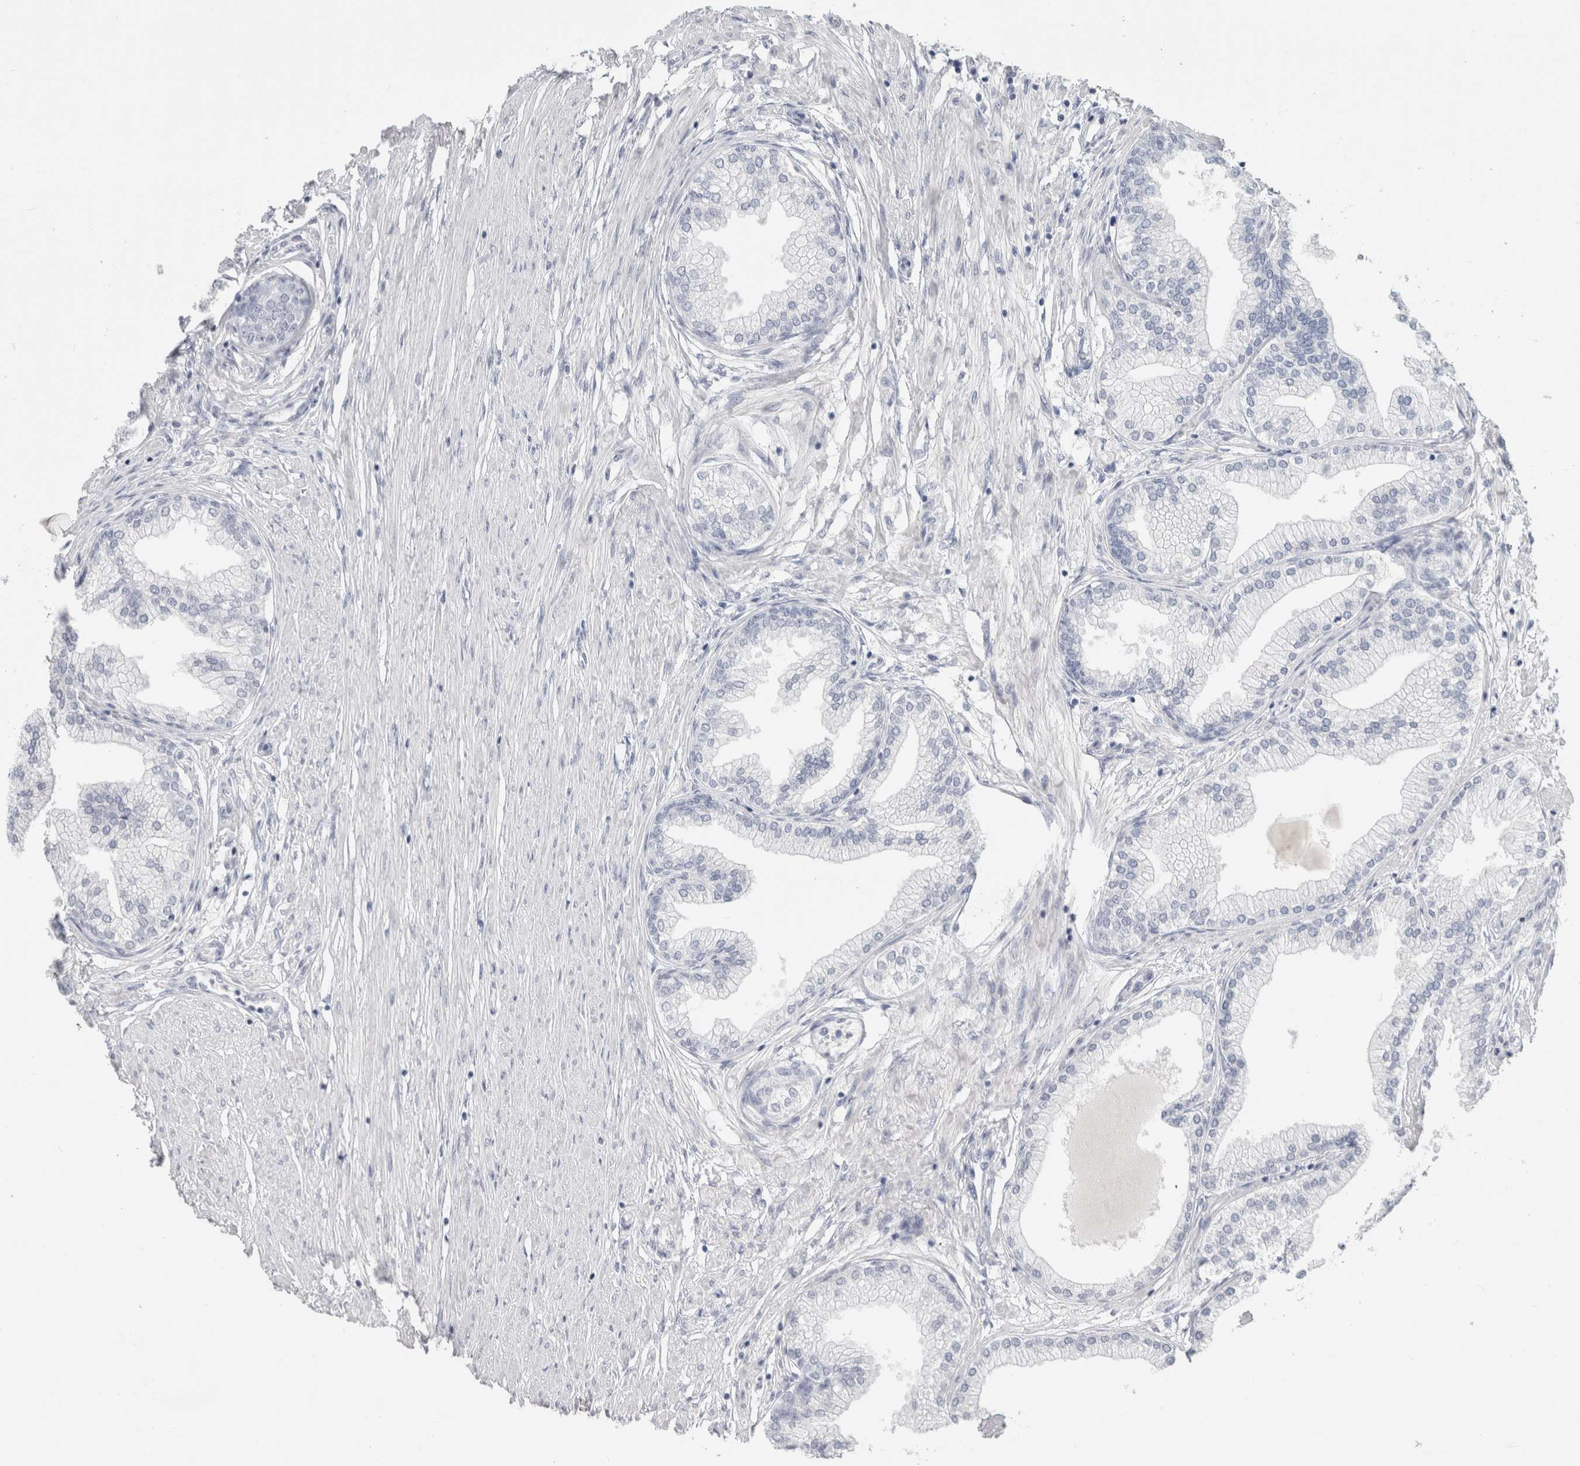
{"staining": {"intensity": "negative", "quantity": "none", "location": "none"}, "tissue": "prostate", "cell_type": "Glandular cells", "image_type": "normal", "snomed": [{"axis": "morphology", "description": "Normal tissue, NOS"}, {"axis": "morphology", "description": "Urothelial carcinoma, Low grade"}, {"axis": "topography", "description": "Urinary bladder"}, {"axis": "topography", "description": "Prostate"}], "caption": "Glandular cells are negative for protein expression in benign human prostate. (DAB (3,3'-diaminobenzidine) immunohistochemistry (IHC) visualized using brightfield microscopy, high magnification).", "gene": "SLC6A1", "patient": {"sex": "male", "age": 60}}